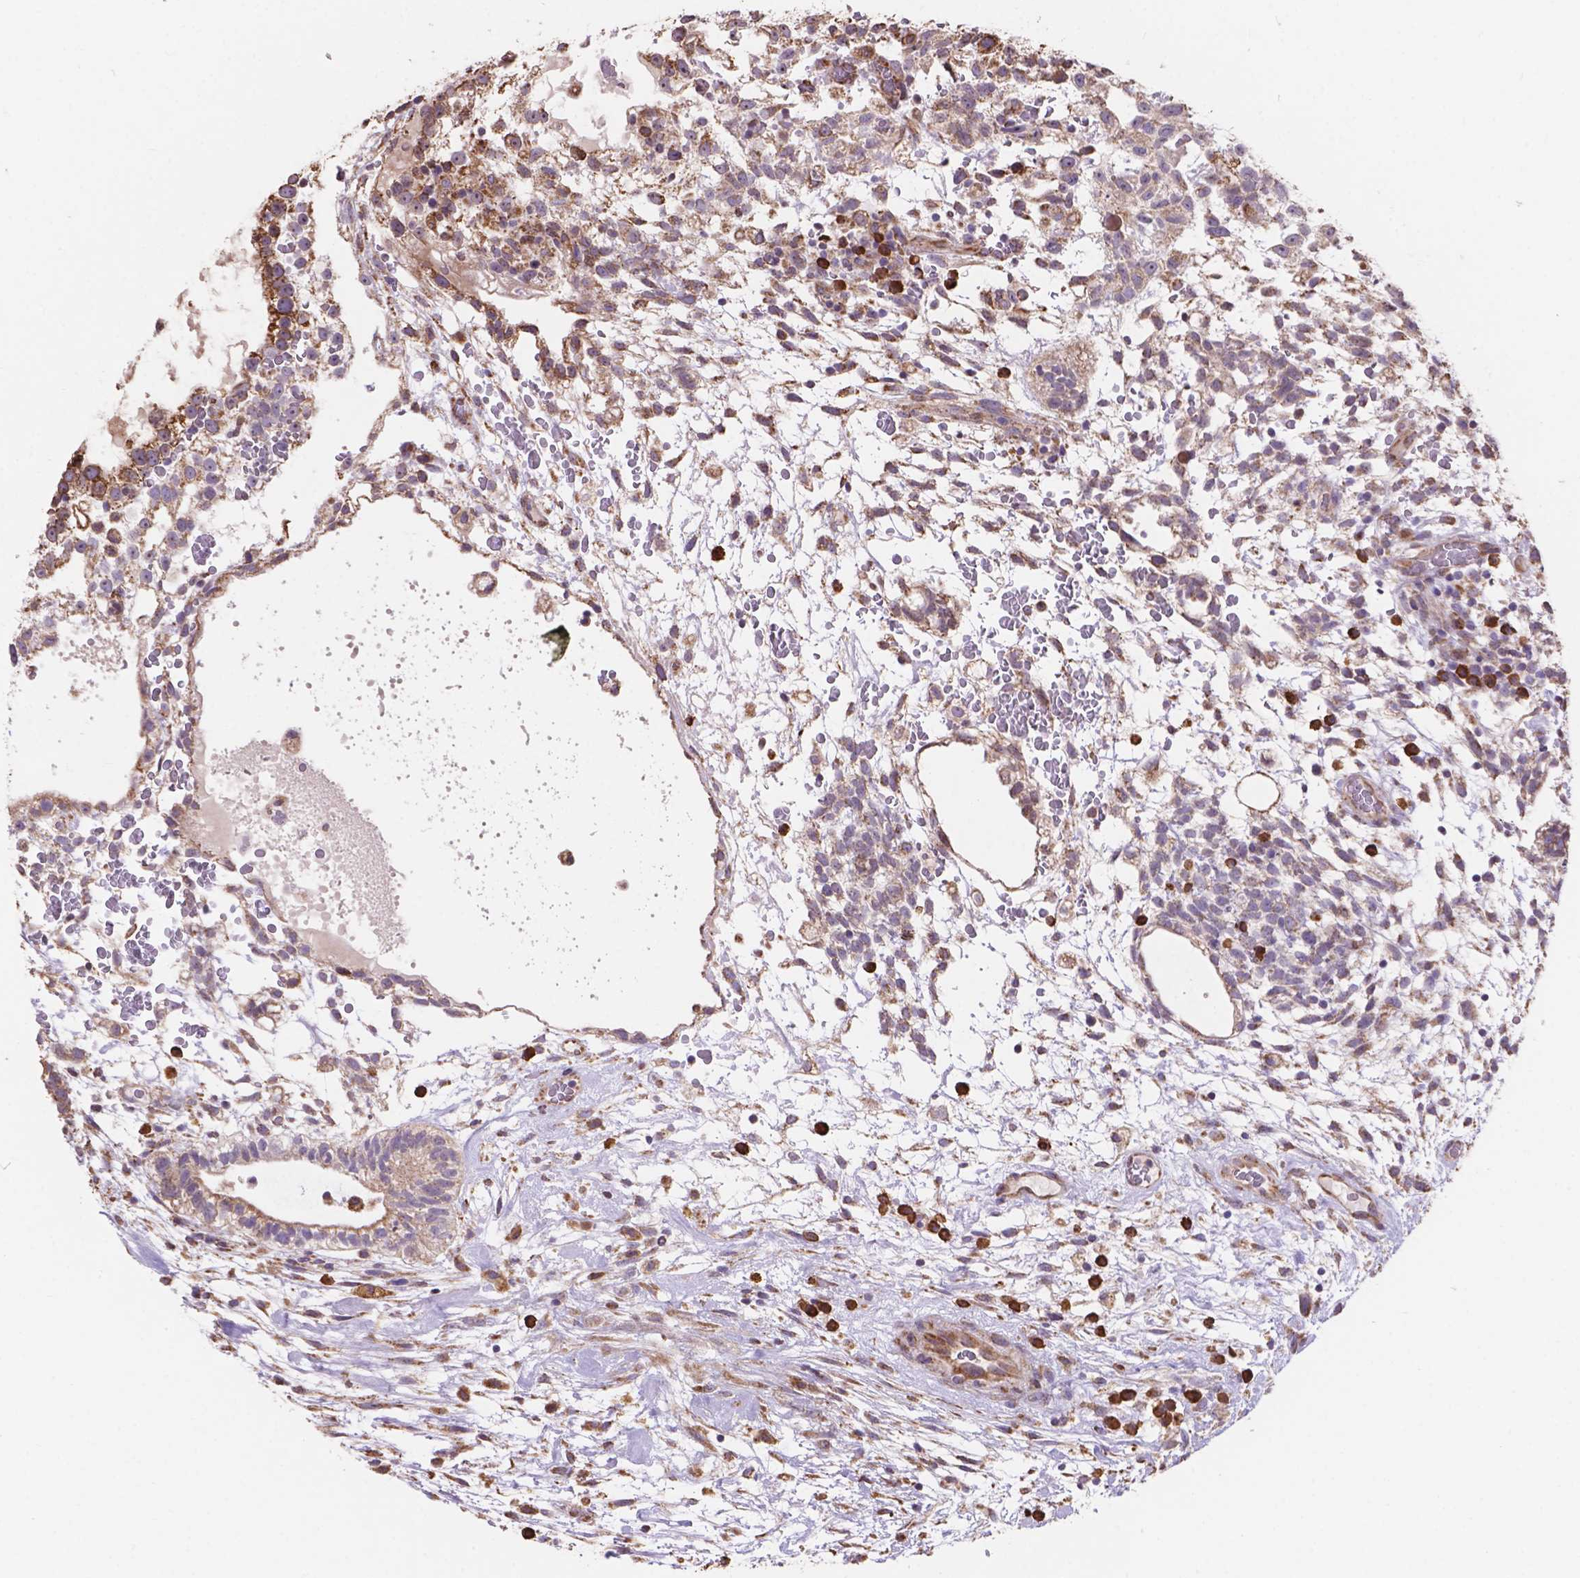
{"staining": {"intensity": "moderate", "quantity": "25%-75%", "location": "cytoplasmic/membranous"}, "tissue": "testis cancer", "cell_type": "Tumor cells", "image_type": "cancer", "snomed": [{"axis": "morphology", "description": "Normal tissue, NOS"}, {"axis": "morphology", "description": "Carcinoma, Embryonal, NOS"}, {"axis": "topography", "description": "Testis"}], "caption": "The micrograph displays staining of testis cancer (embryonal carcinoma), revealing moderate cytoplasmic/membranous protein staining (brown color) within tumor cells.", "gene": "IPO11", "patient": {"sex": "male", "age": 32}}